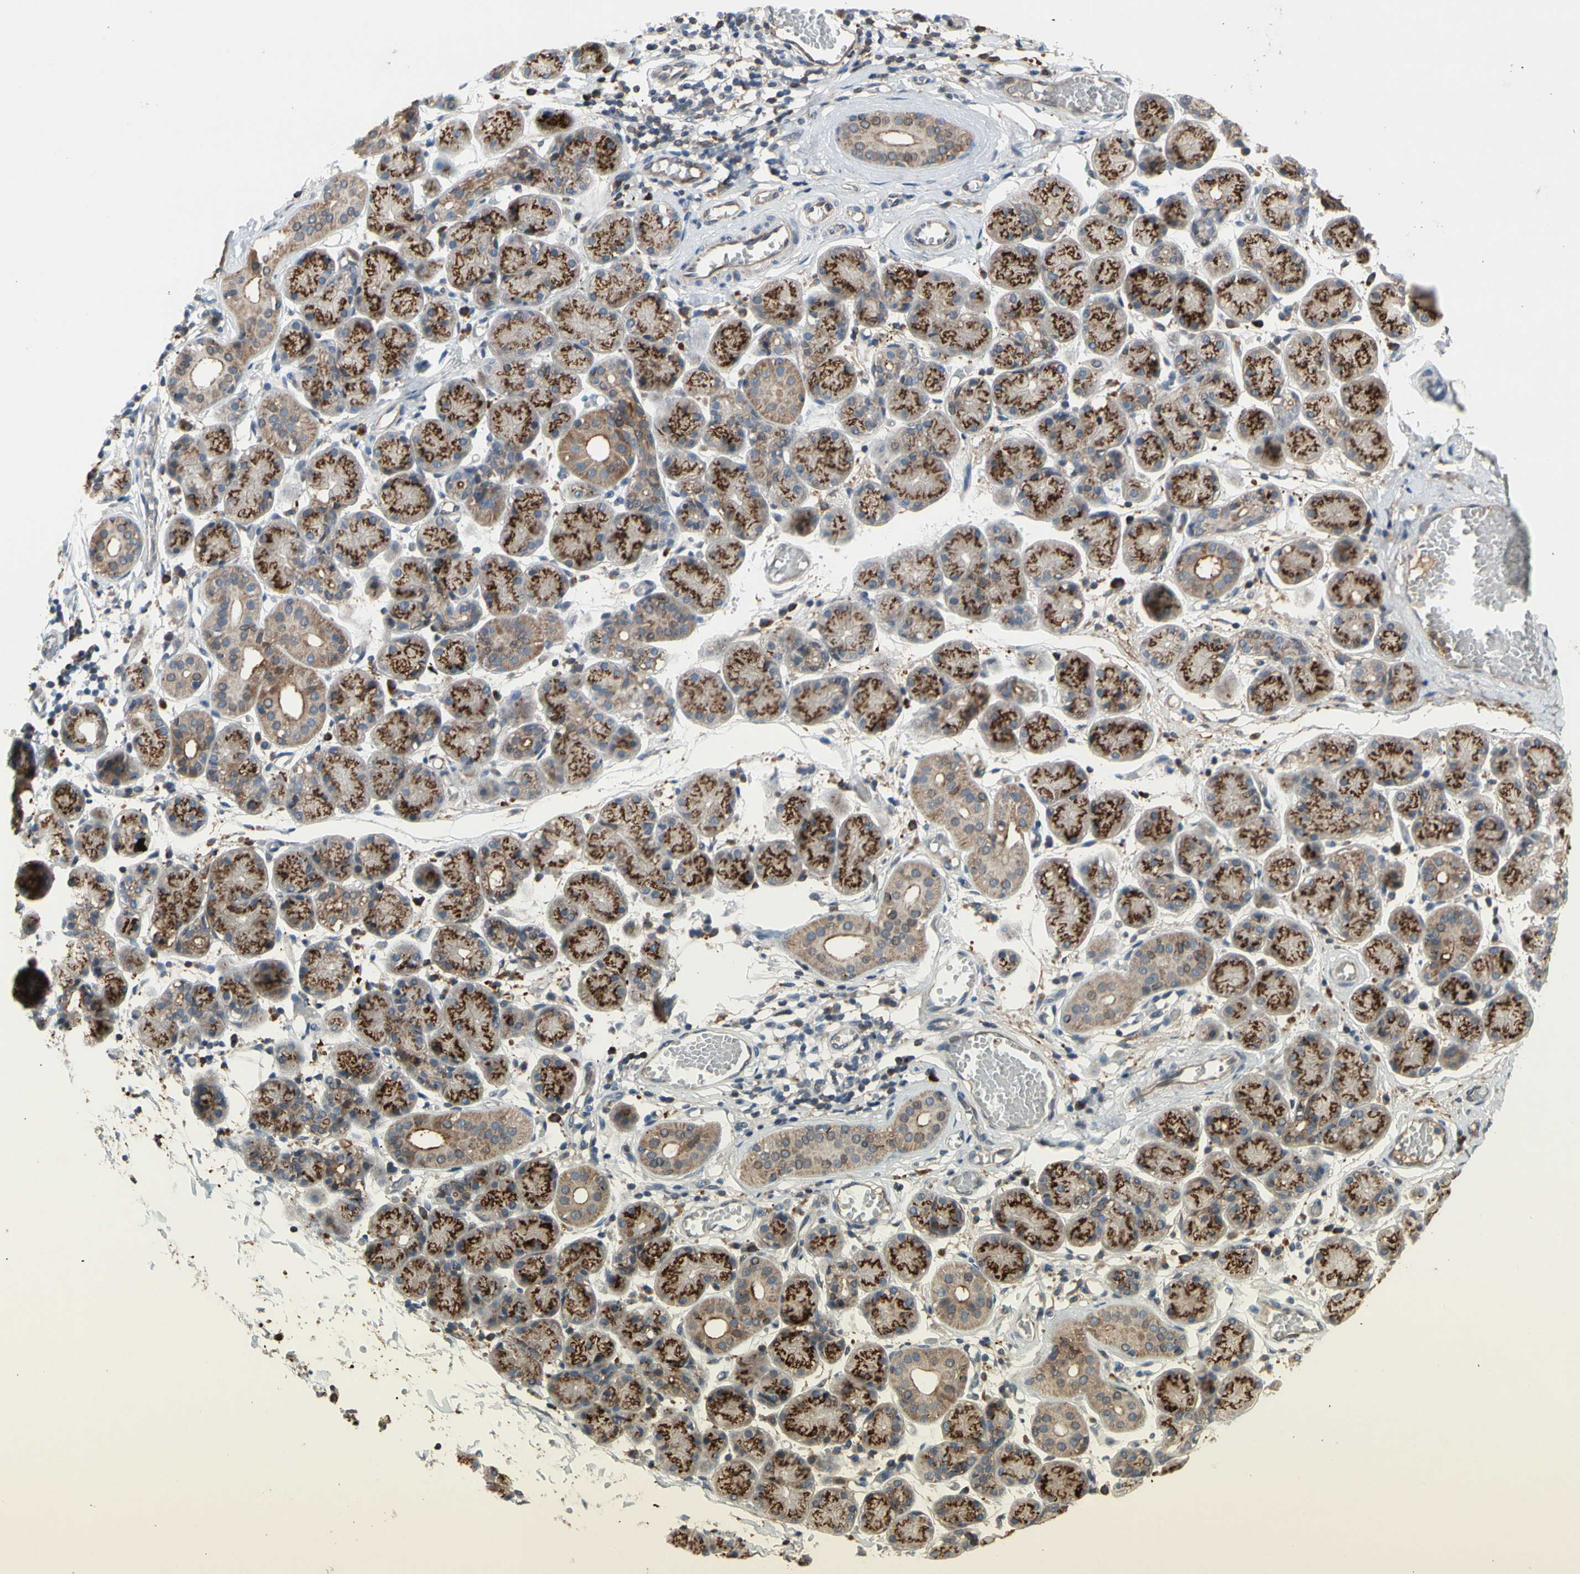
{"staining": {"intensity": "strong", "quantity": ">75%", "location": "cytoplasmic/membranous"}, "tissue": "salivary gland", "cell_type": "Glandular cells", "image_type": "normal", "snomed": [{"axis": "morphology", "description": "Normal tissue, NOS"}, {"axis": "topography", "description": "Salivary gland"}], "caption": "Salivary gland stained with a brown dye reveals strong cytoplasmic/membranous positive expression in about >75% of glandular cells.", "gene": "GALNT5", "patient": {"sex": "female", "age": 24}}